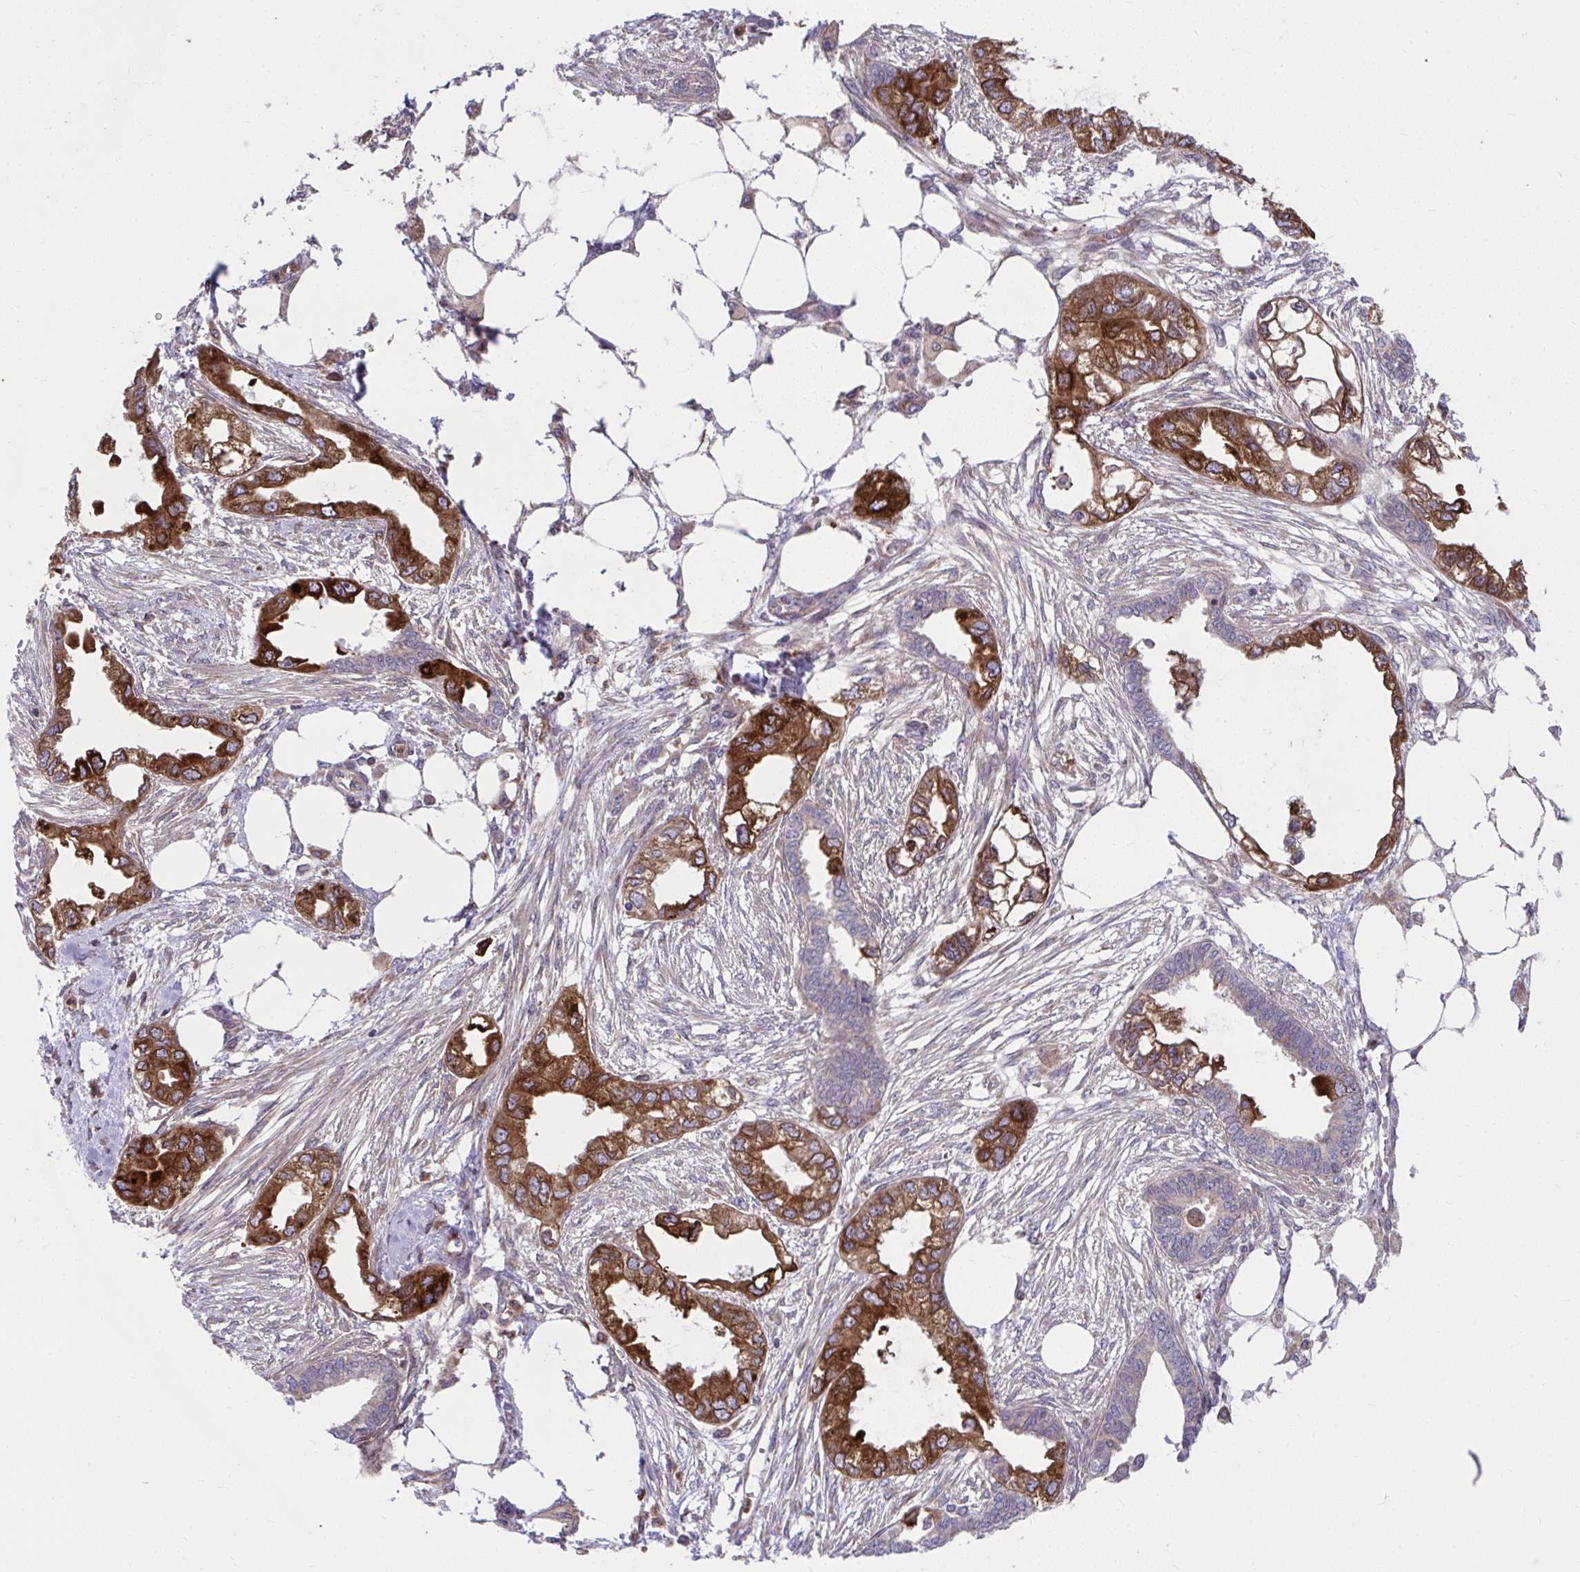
{"staining": {"intensity": "strong", "quantity": ">75%", "location": "cytoplasmic/membranous"}, "tissue": "endometrial cancer", "cell_type": "Tumor cells", "image_type": "cancer", "snomed": [{"axis": "morphology", "description": "Adenocarcinoma, NOS"}, {"axis": "morphology", "description": "Adenocarcinoma, metastatic, NOS"}, {"axis": "topography", "description": "Adipose tissue"}, {"axis": "topography", "description": "Endometrium"}], "caption": "Immunohistochemistry of endometrial cancer (metastatic adenocarcinoma) displays high levels of strong cytoplasmic/membranous positivity in about >75% of tumor cells.", "gene": "STIM2", "patient": {"sex": "female", "age": 67}}